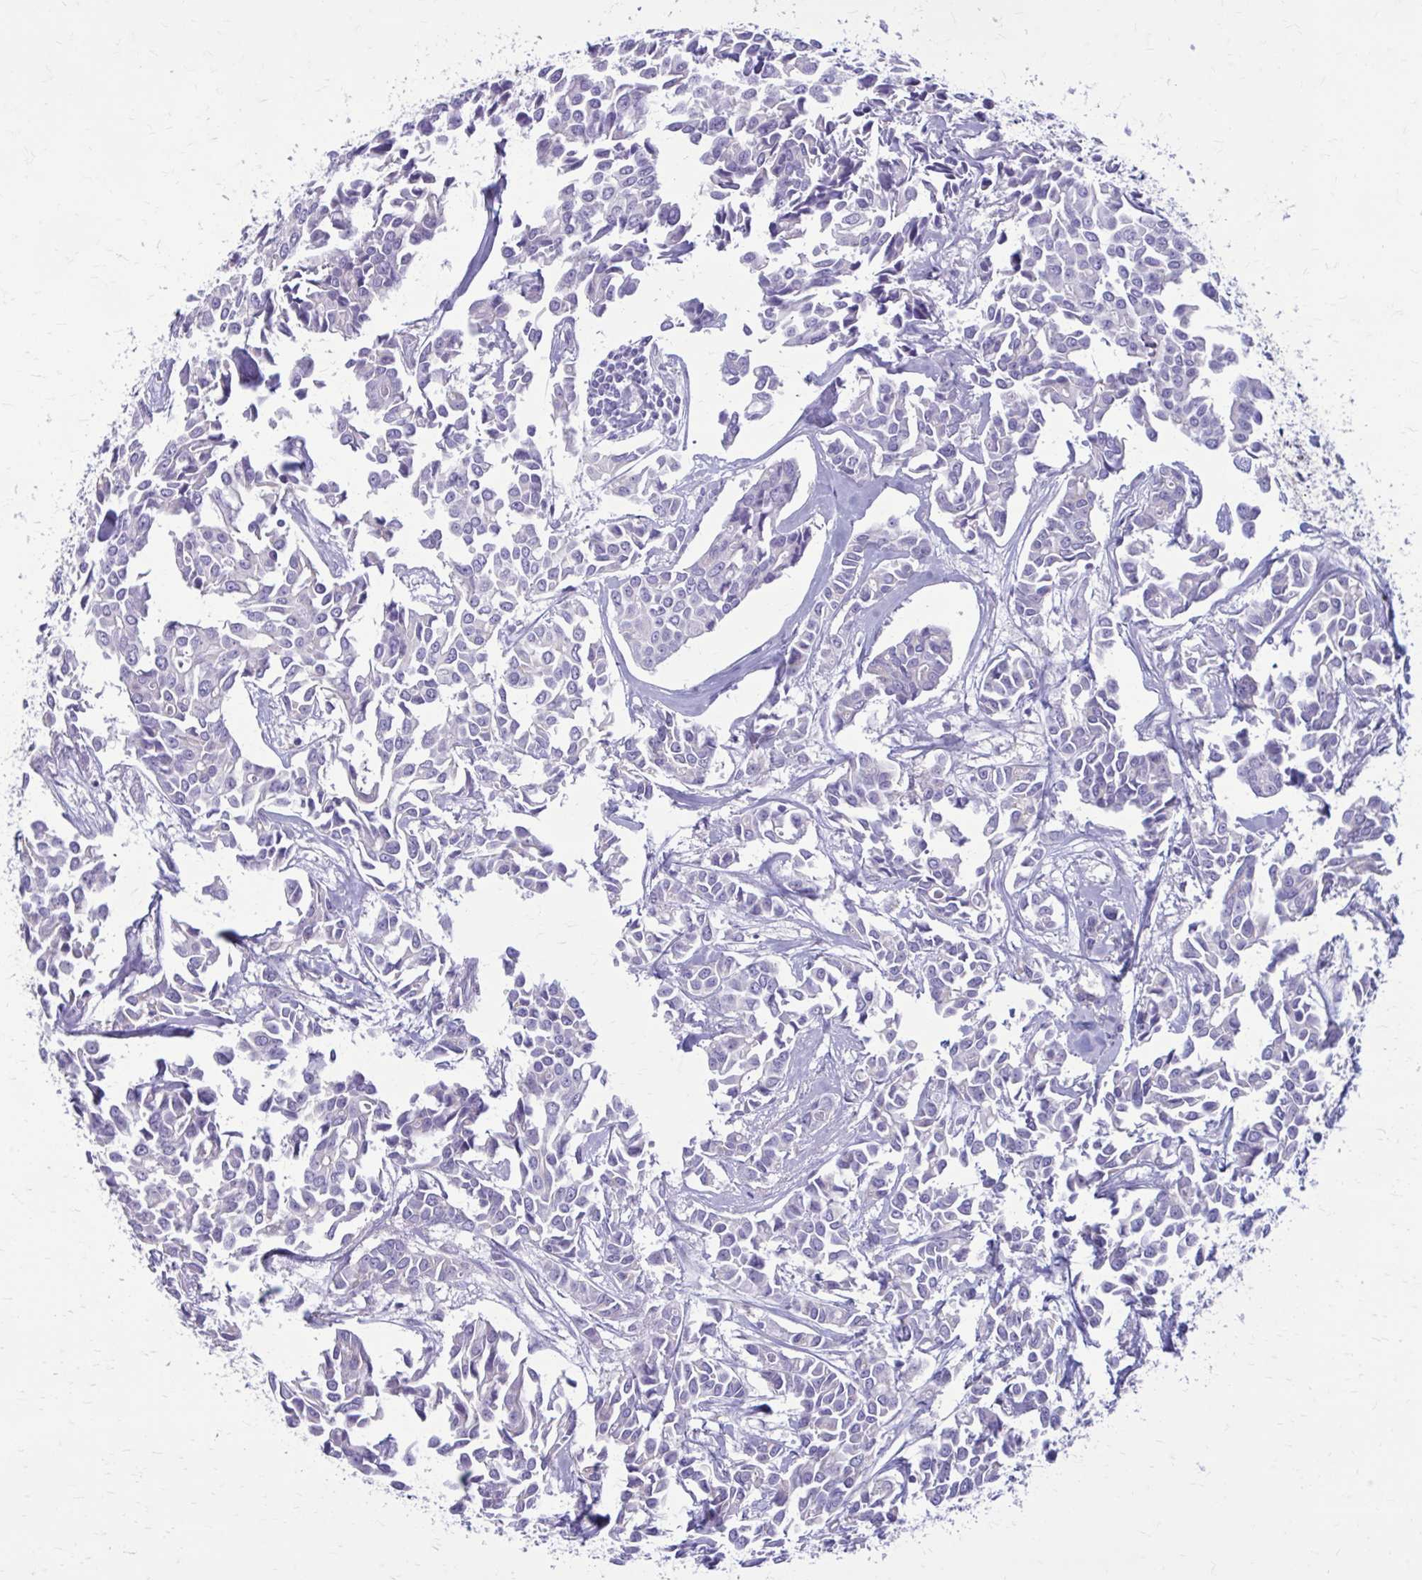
{"staining": {"intensity": "negative", "quantity": "none", "location": "none"}, "tissue": "breast cancer", "cell_type": "Tumor cells", "image_type": "cancer", "snomed": [{"axis": "morphology", "description": "Duct carcinoma"}, {"axis": "topography", "description": "Breast"}], "caption": "Immunohistochemistry micrograph of breast invasive ductal carcinoma stained for a protein (brown), which displays no staining in tumor cells. (Stains: DAB (3,3'-diaminobenzidine) IHC with hematoxylin counter stain, Microscopy: brightfield microscopy at high magnification).", "gene": "CLTA", "patient": {"sex": "female", "age": 54}}